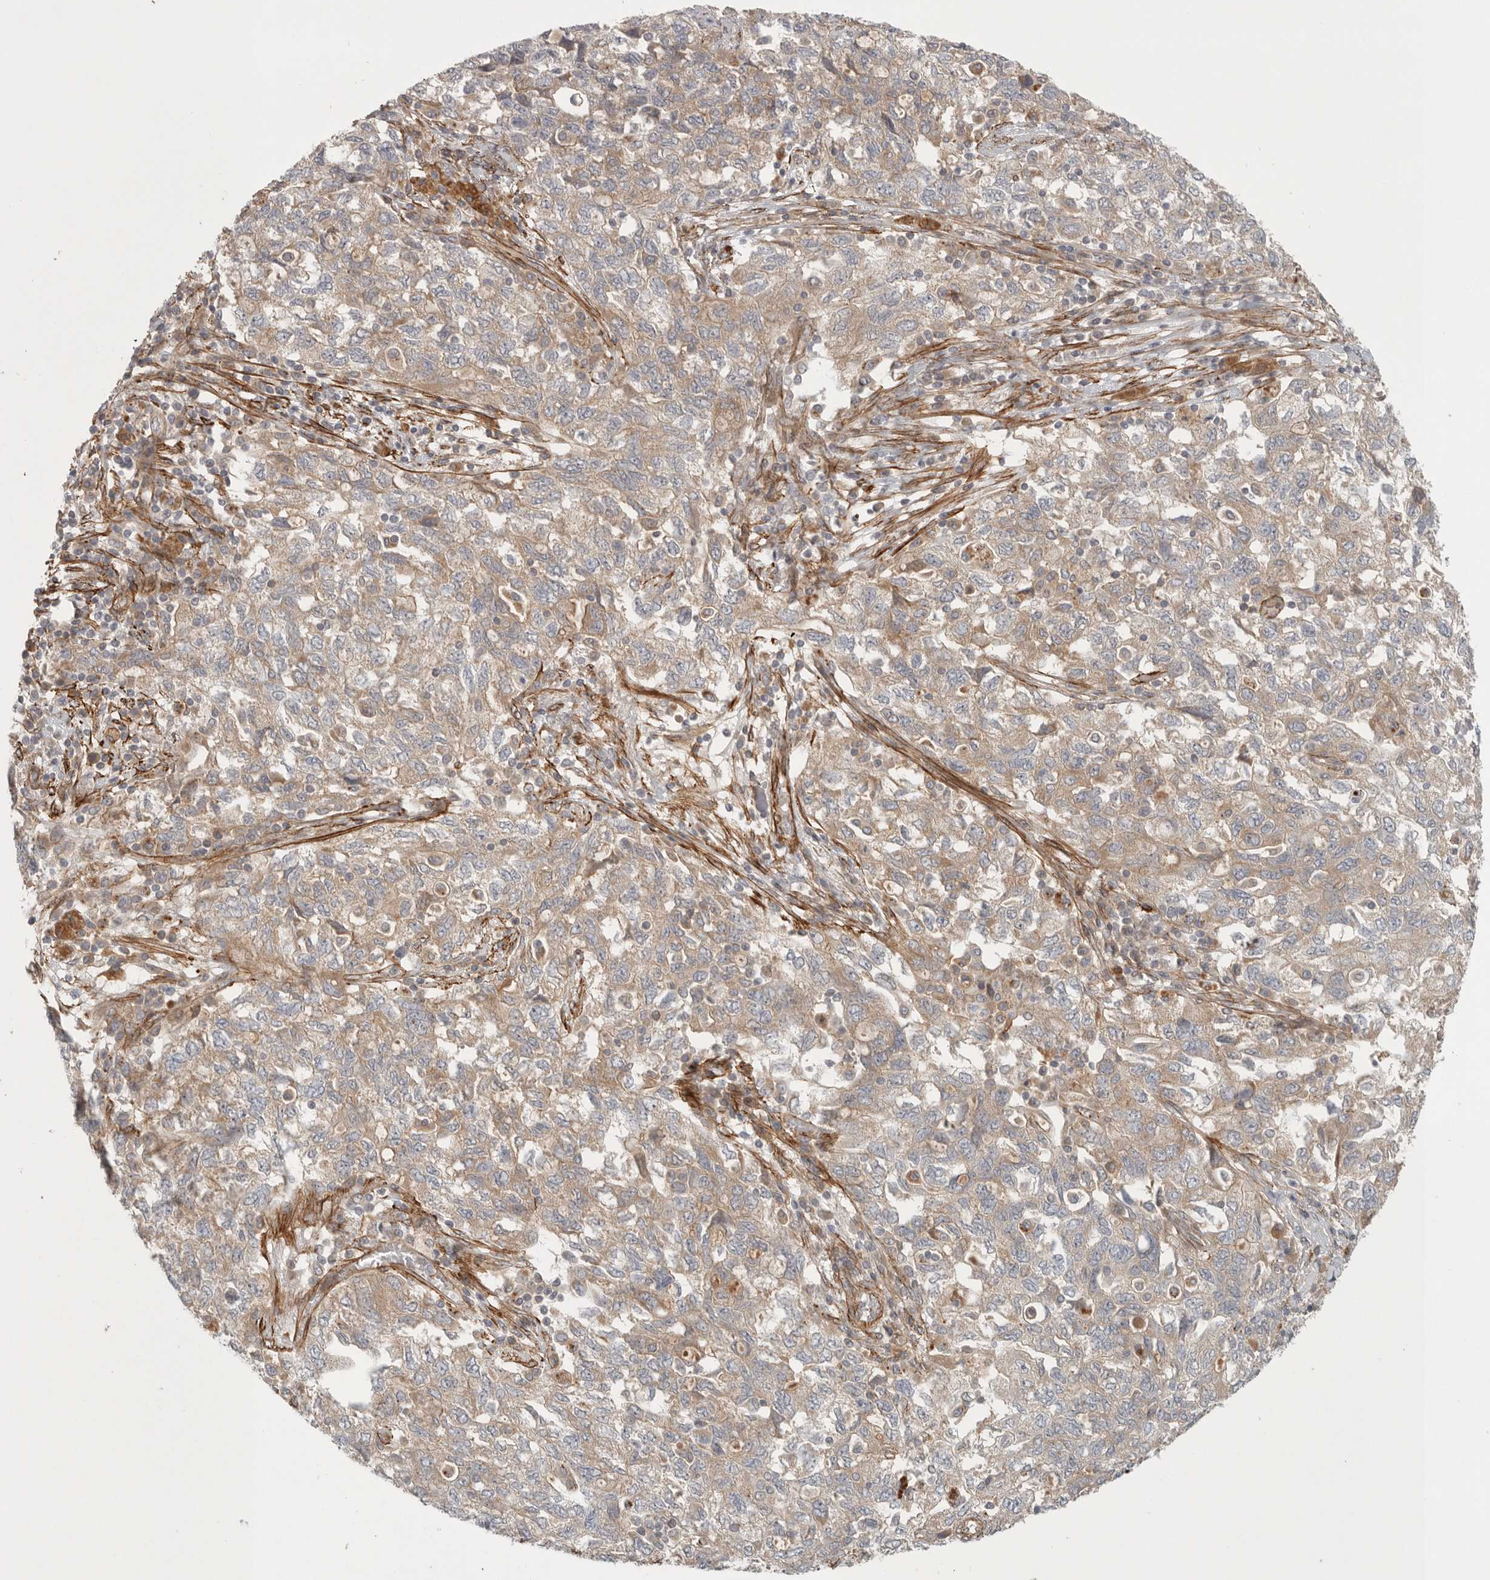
{"staining": {"intensity": "weak", "quantity": ">75%", "location": "cytoplasmic/membranous"}, "tissue": "ovarian cancer", "cell_type": "Tumor cells", "image_type": "cancer", "snomed": [{"axis": "morphology", "description": "Carcinoma, NOS"}, {"axis": "morphology", "description": "Cystadenocarcinoma, serous, NOS"}, {"axis": "topography", "description": "Ovary"}], "caption": "About >75% of tumor cells in ovarian cancer (carcinoma) exhibit weak cytoplasmic/membranous protein expression as visualized by brown immunohistochemical staining.", "gene": "LONRF1", "patient": {"sex": "female", "age": 69}}